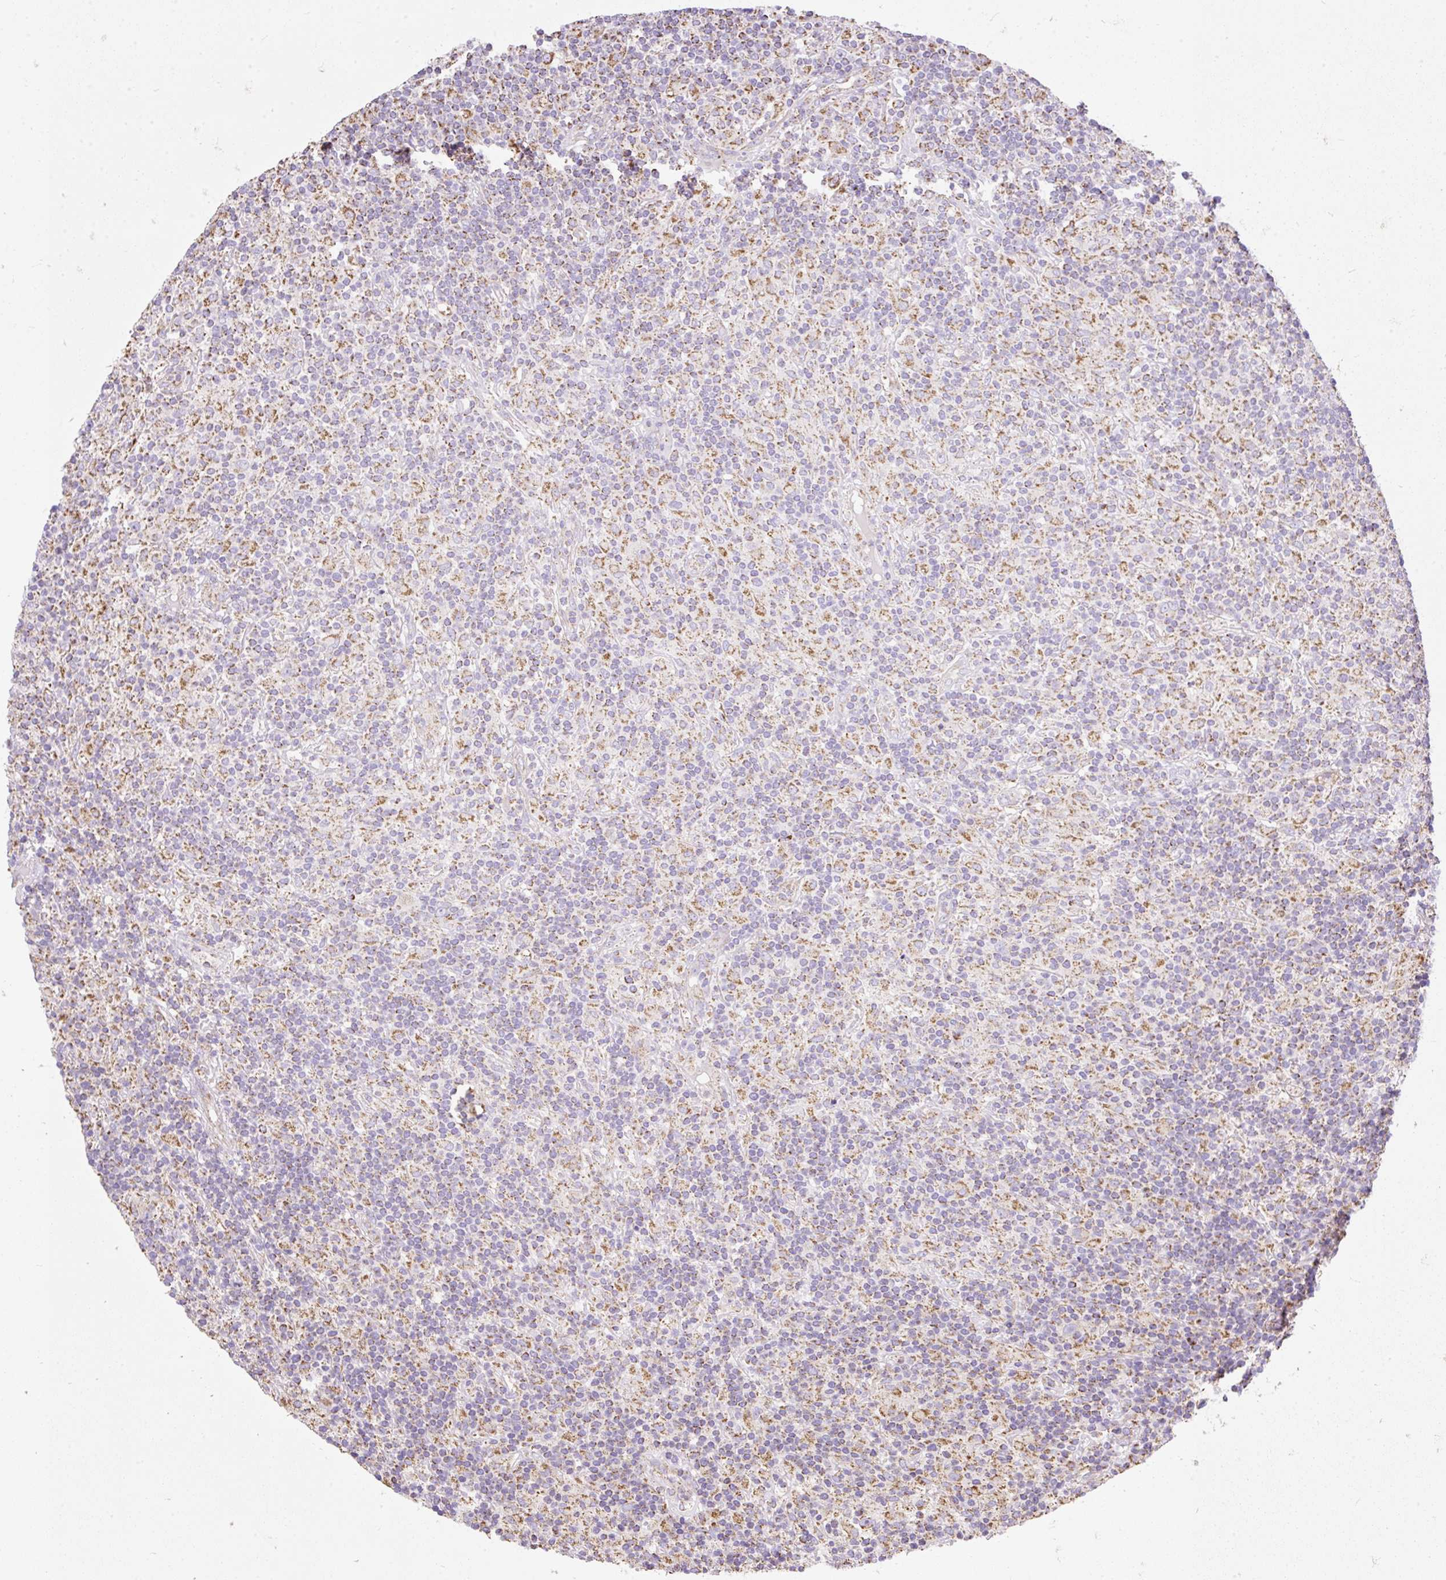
{"staining": {"intensity": "moderate", "quantity": "25%-75%", "location": "cytoplasmic/membranous"}, "tissue": "lymphoma", "cell_type": "Tumor cells", "image_type": "cancer", "snomed": [{"axis": "morphology", "description": "Hodgkin's disease, NOS"}, {"axis": "topography", "description": "Lymph node"}], "caption": "There is medium levels of moderate cytoplasmic/membranous positivity in tumor cells of Hodgkin's disease, as demonstrated by immunohistochemical staining (brown color).", "gene": "DAAM2", "patient": {"sex": "male", "age": 70}}